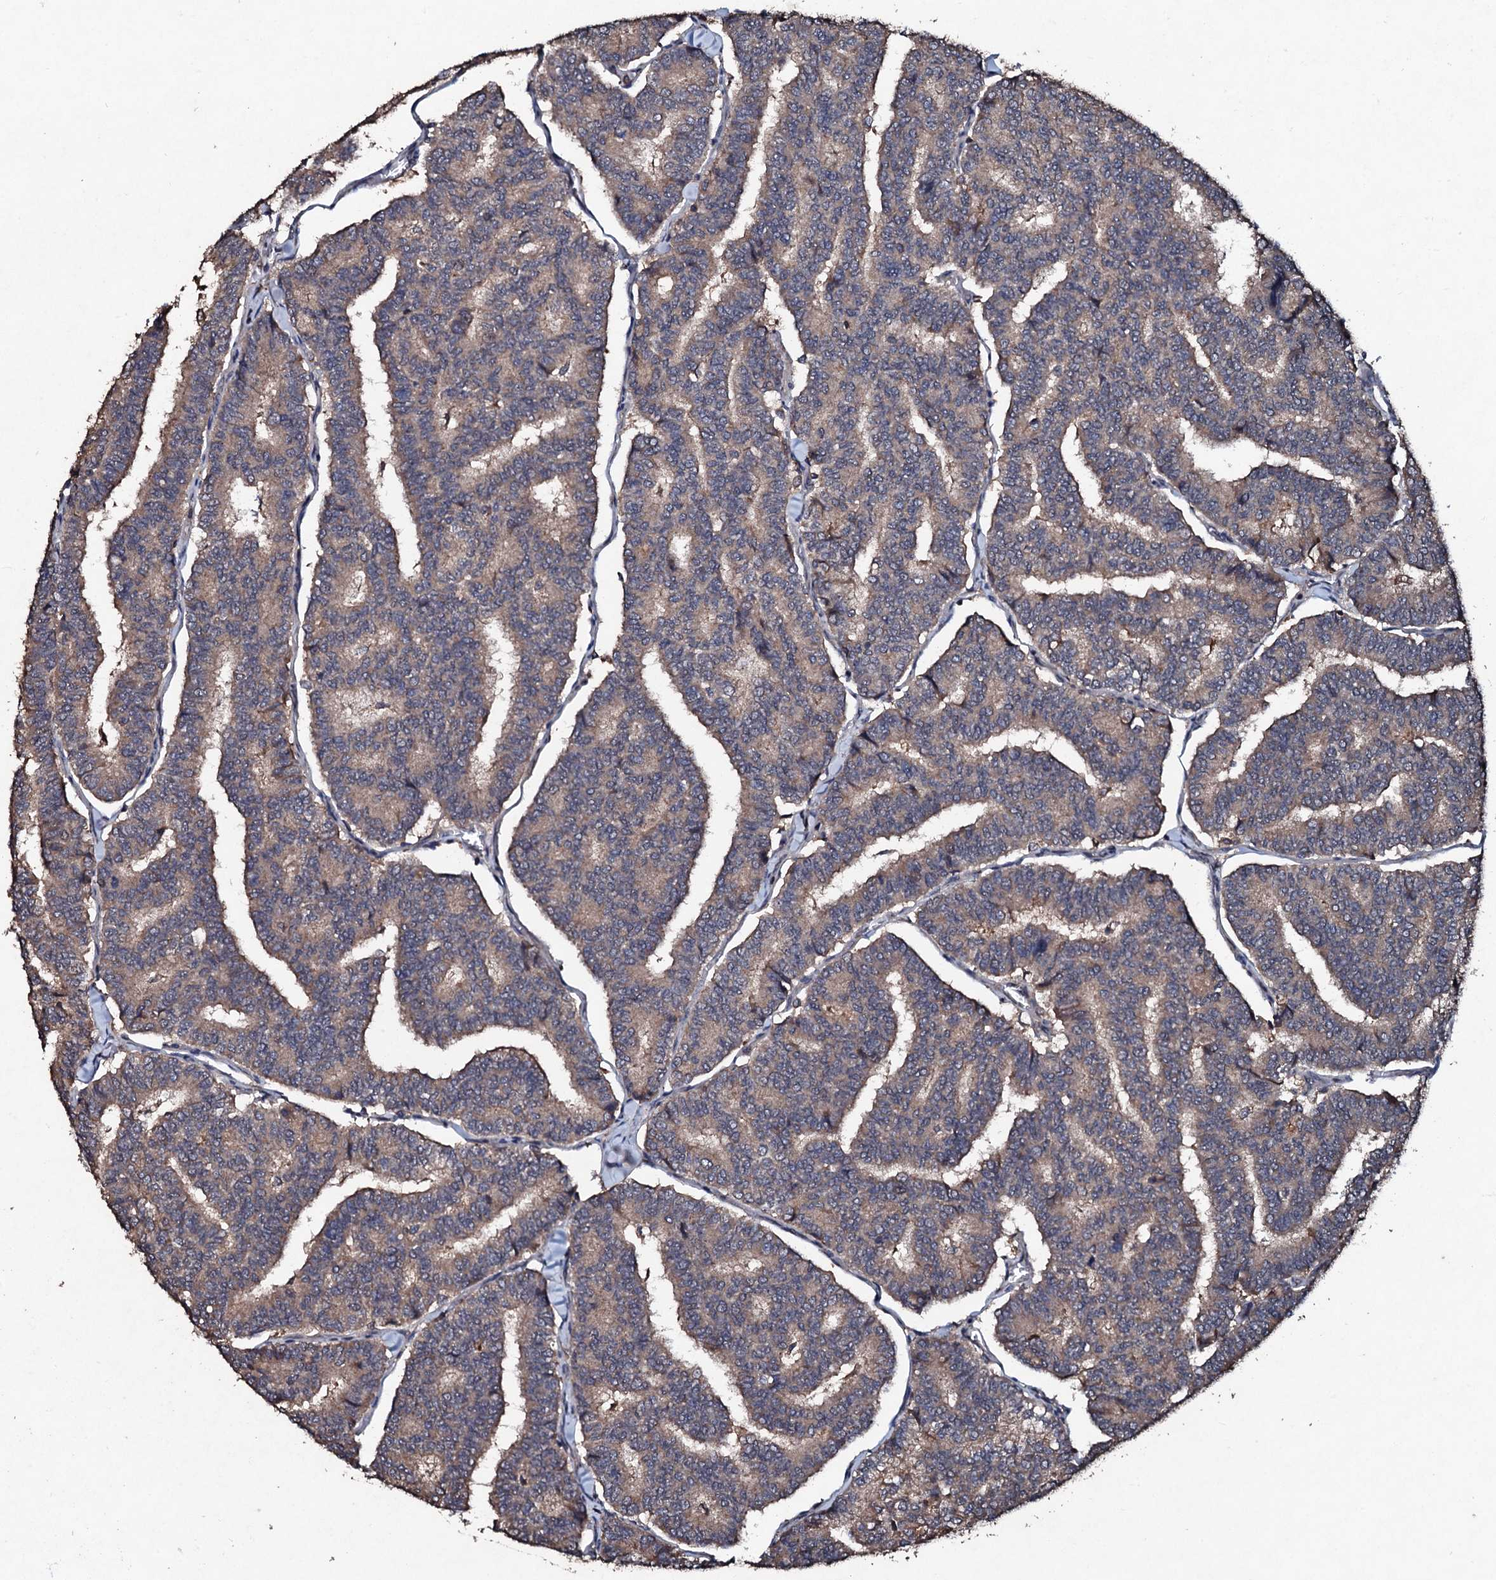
{"staining": {"intensity": "moderate", "quantity": ">75%", "location": "cytoplasmic/membranous"}, "tissue": "thyroid cancer", "cell_type": "Tumor cells", "image_type": "cancer", "snomed": [{"axis": "morphology", "description": "Papillary adenocarcinoma, NOS"}, {"axis": "topography", "description": "Thyroid gland"}], "caption": "High-magnification brightfield microscopy of thyroid papillary adenocarcinoma stained with DAB (3,3'-diaminobenzidine) (brown) and counterstained with hematoxylin (blue). tumor cells exhibit moderate cytoplasmic/membranous staining is appreciated in approximately>75% of cells. The protein is shown in brown color, while the nuclei are stained blue.", "gene": "KERA", "patient": {"sex": "female", "age": 35}}